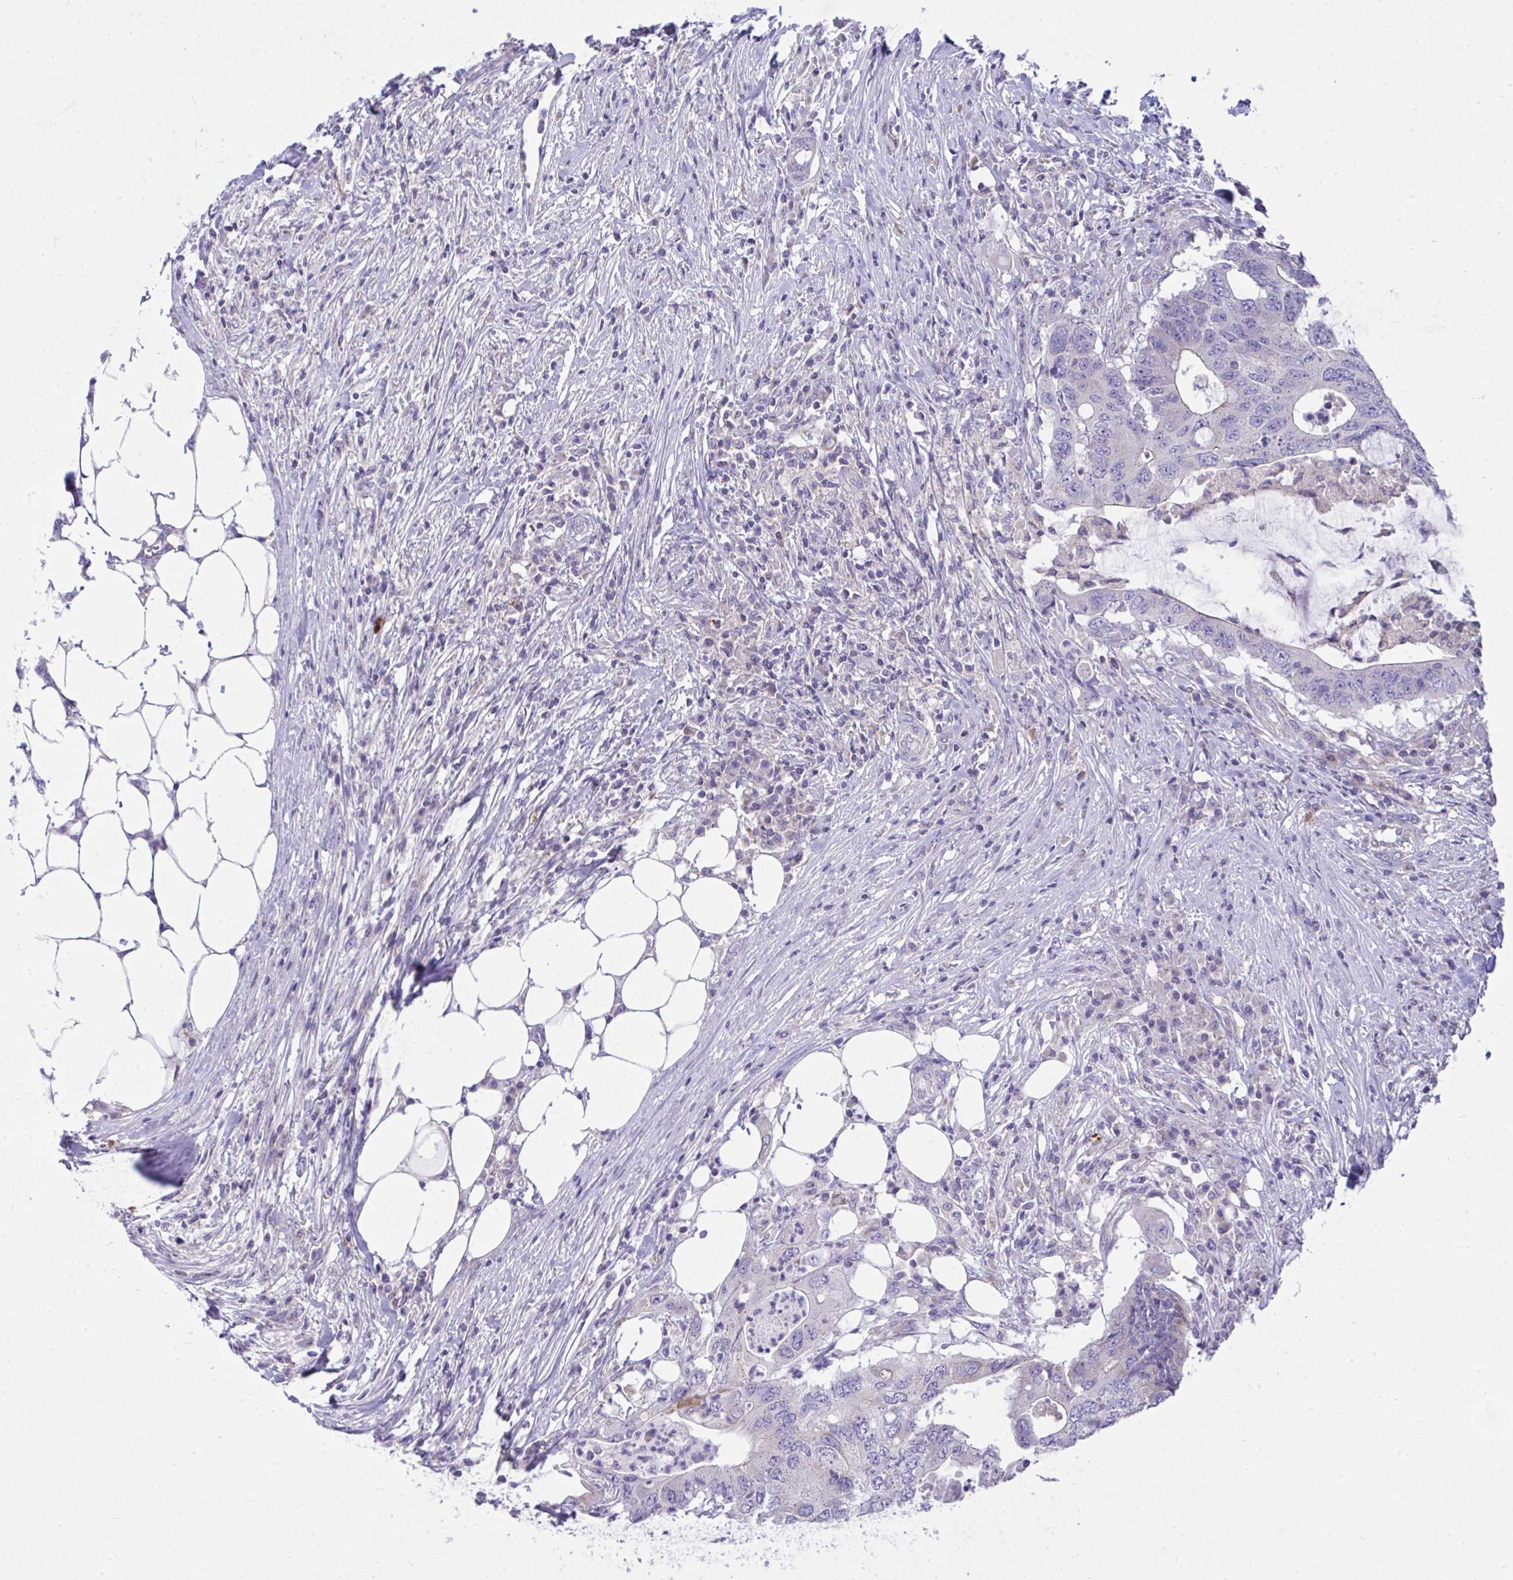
{"staining": {"intensity": "negative", "quantity": "none", "location": "none"}, "tissue": "colorectal cancer", "cell_type": "Tumor cells", "image_type": "cancer", "snomed": [{"axis": "morphology", "description": "Adenocarcinoma, NOS"}, {"axis": "topography", "description": "Colon"}], "caption": "Human colorectal cancer (adenocarcinoma) stained for a protein using immunohistochemistry (IHC) exhibits no staining in tumor cells.", "gene": "PLA2G12B", "patient": {"sex": "male", "age": 71}}